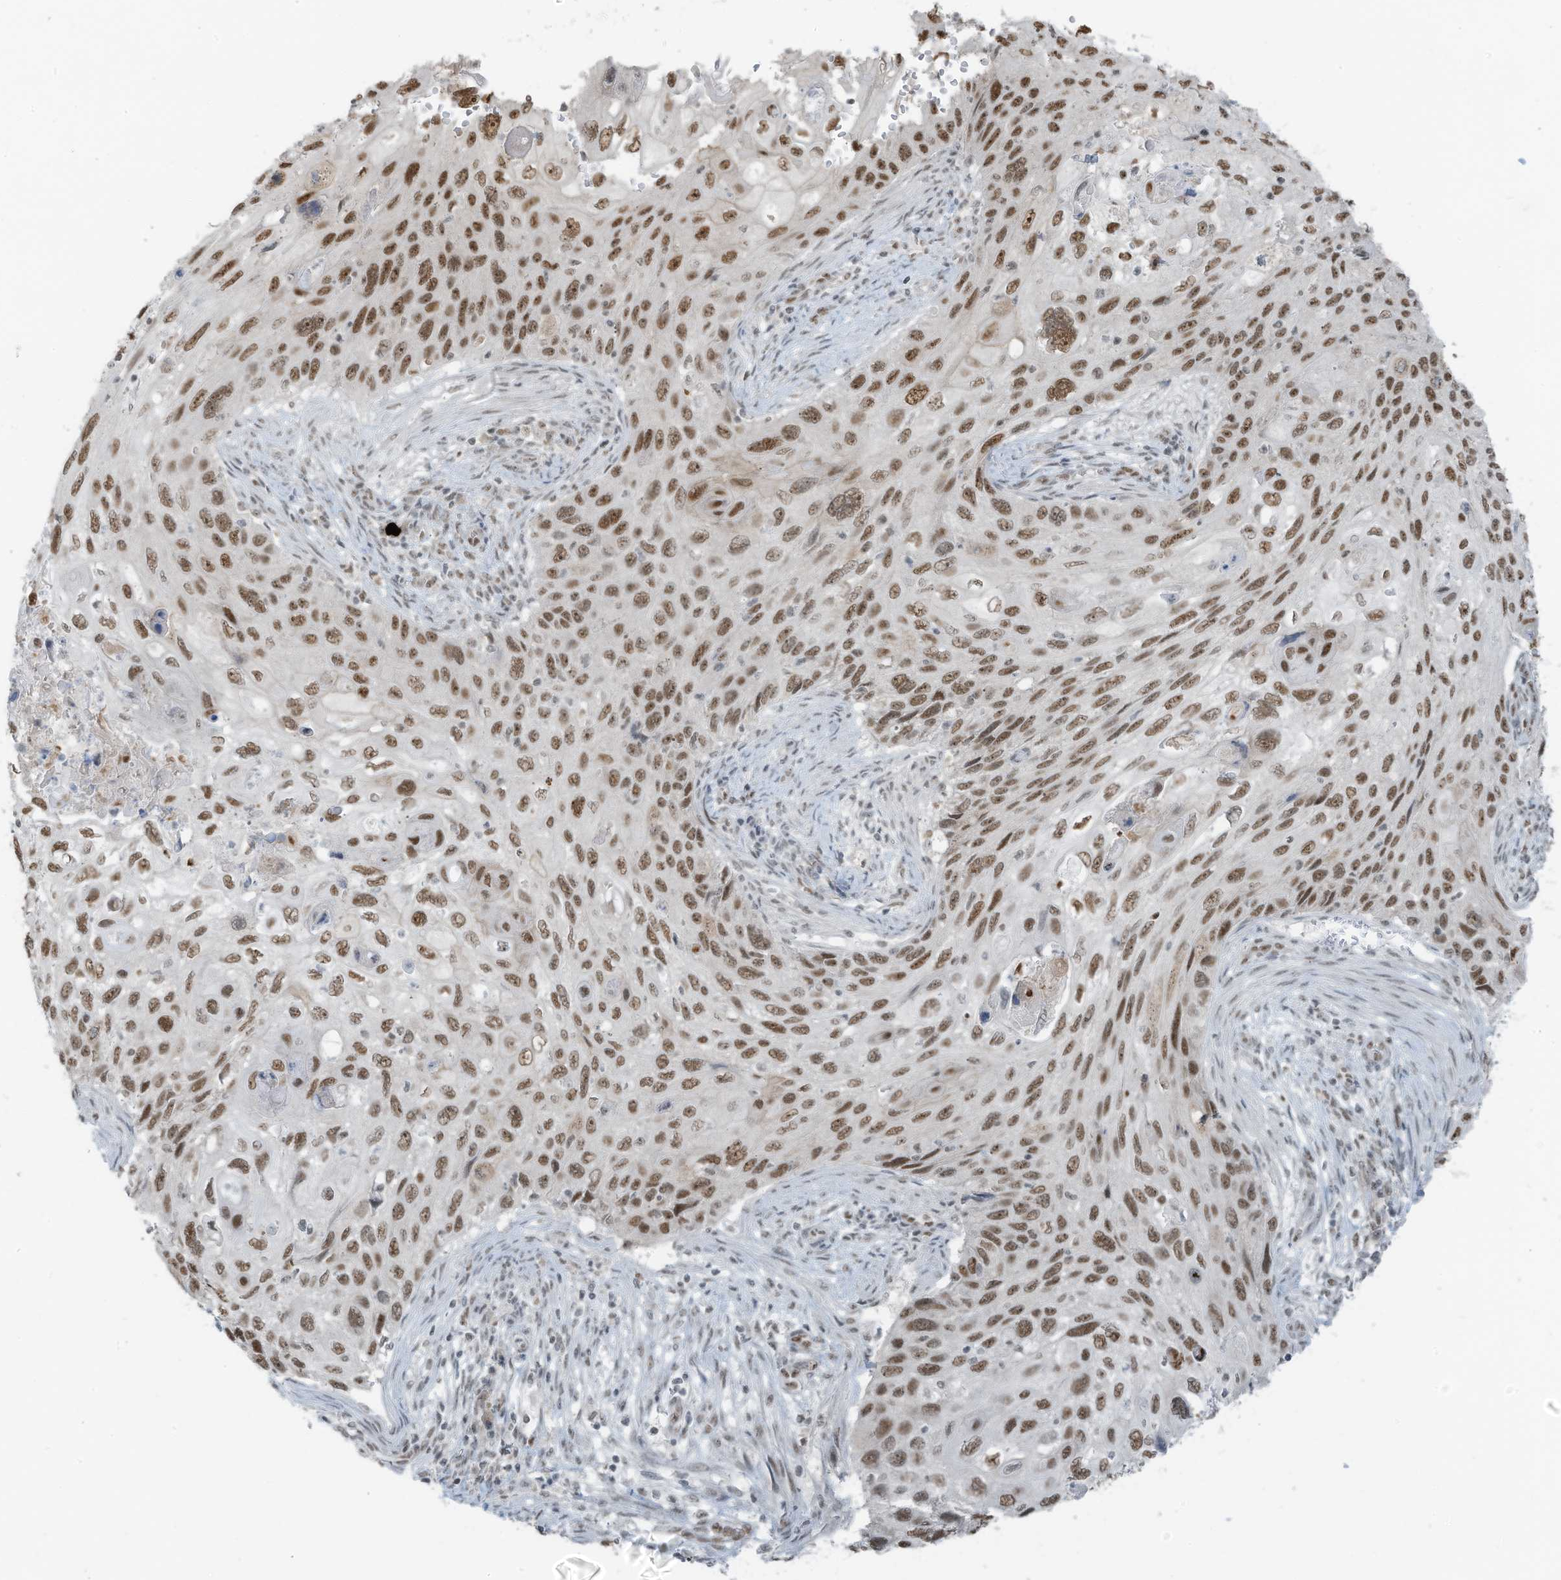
{"staining": {"intensity": "moderate", "quantity": ">75%", "location": "nuclear"}, "tissue": "cervical cancer", "cell_type": "Tumor cells", "image_type": "cancer", "snomed": [{"axis": "morphology", "description": "Squamous cell carcinoma, NOS"}, {"axis": "topography", "description": "Cervix"}], "caption": "Human squamous cell carcinoma (cervical) stained with a protein marker reveals moderate staining in tumor cells.", "gene": "WRNIP1", "patient": {"sex": "female", "age": 70}}